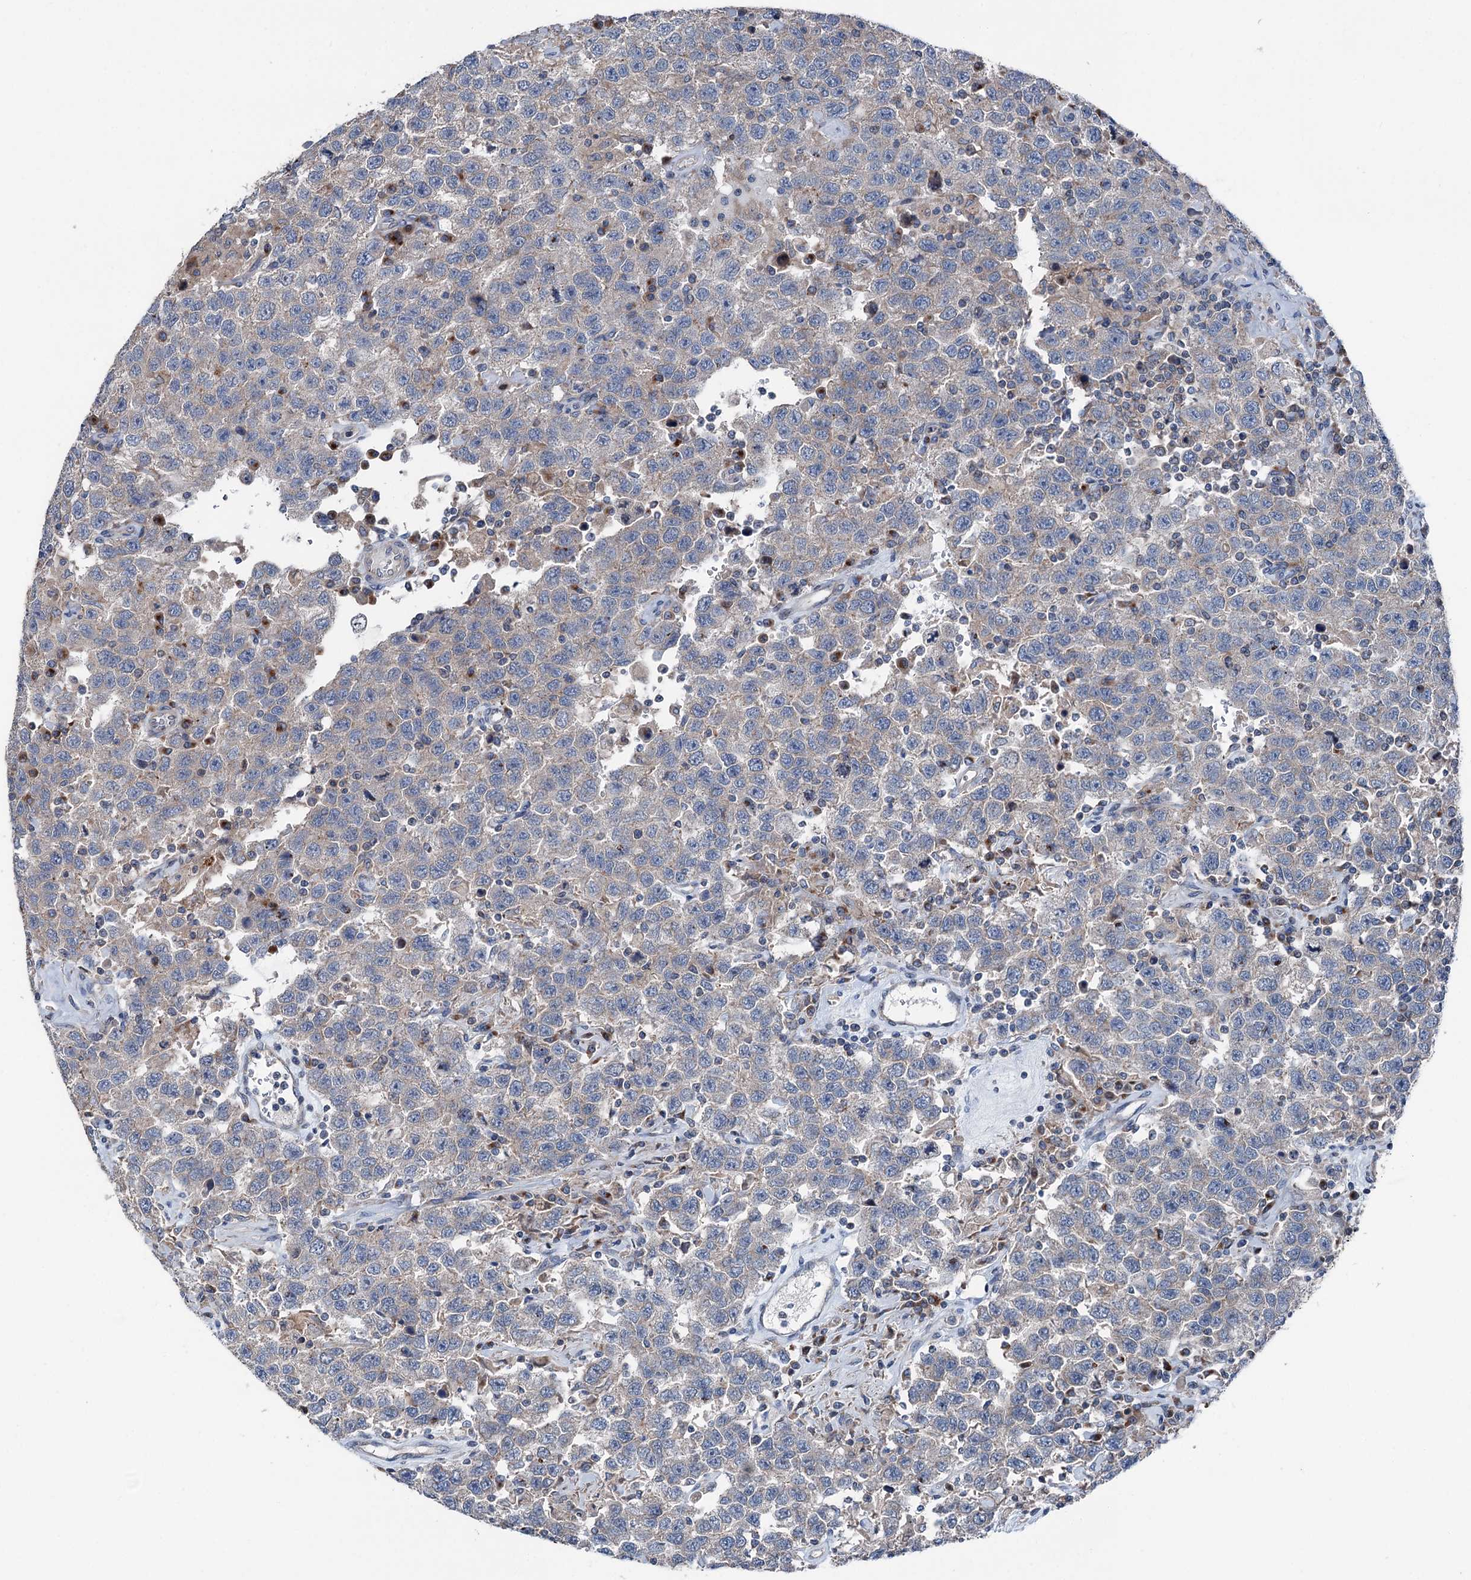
{"staining": {"intensity": "weak", "quantity": "25%-75%", "location": "cytoplasmic/membranous"}, "tissue": "testis cancer", "cell_type": "Tumor cells", "image_type": "cancer", "snomed": [{"axis": "morphology", "description": "Seminoma, NOS"}, {"axis": "topography", "description": "Testis"}], "caption": "Immunohistochemical staining of human testis cancer (seminoma) shows low levels of weak cytoplasmic/membranous protein staining in about 25%-75% of tumor cells.", "gene": "RUFY1", "patient": {"sex": "male", "age": 41}}